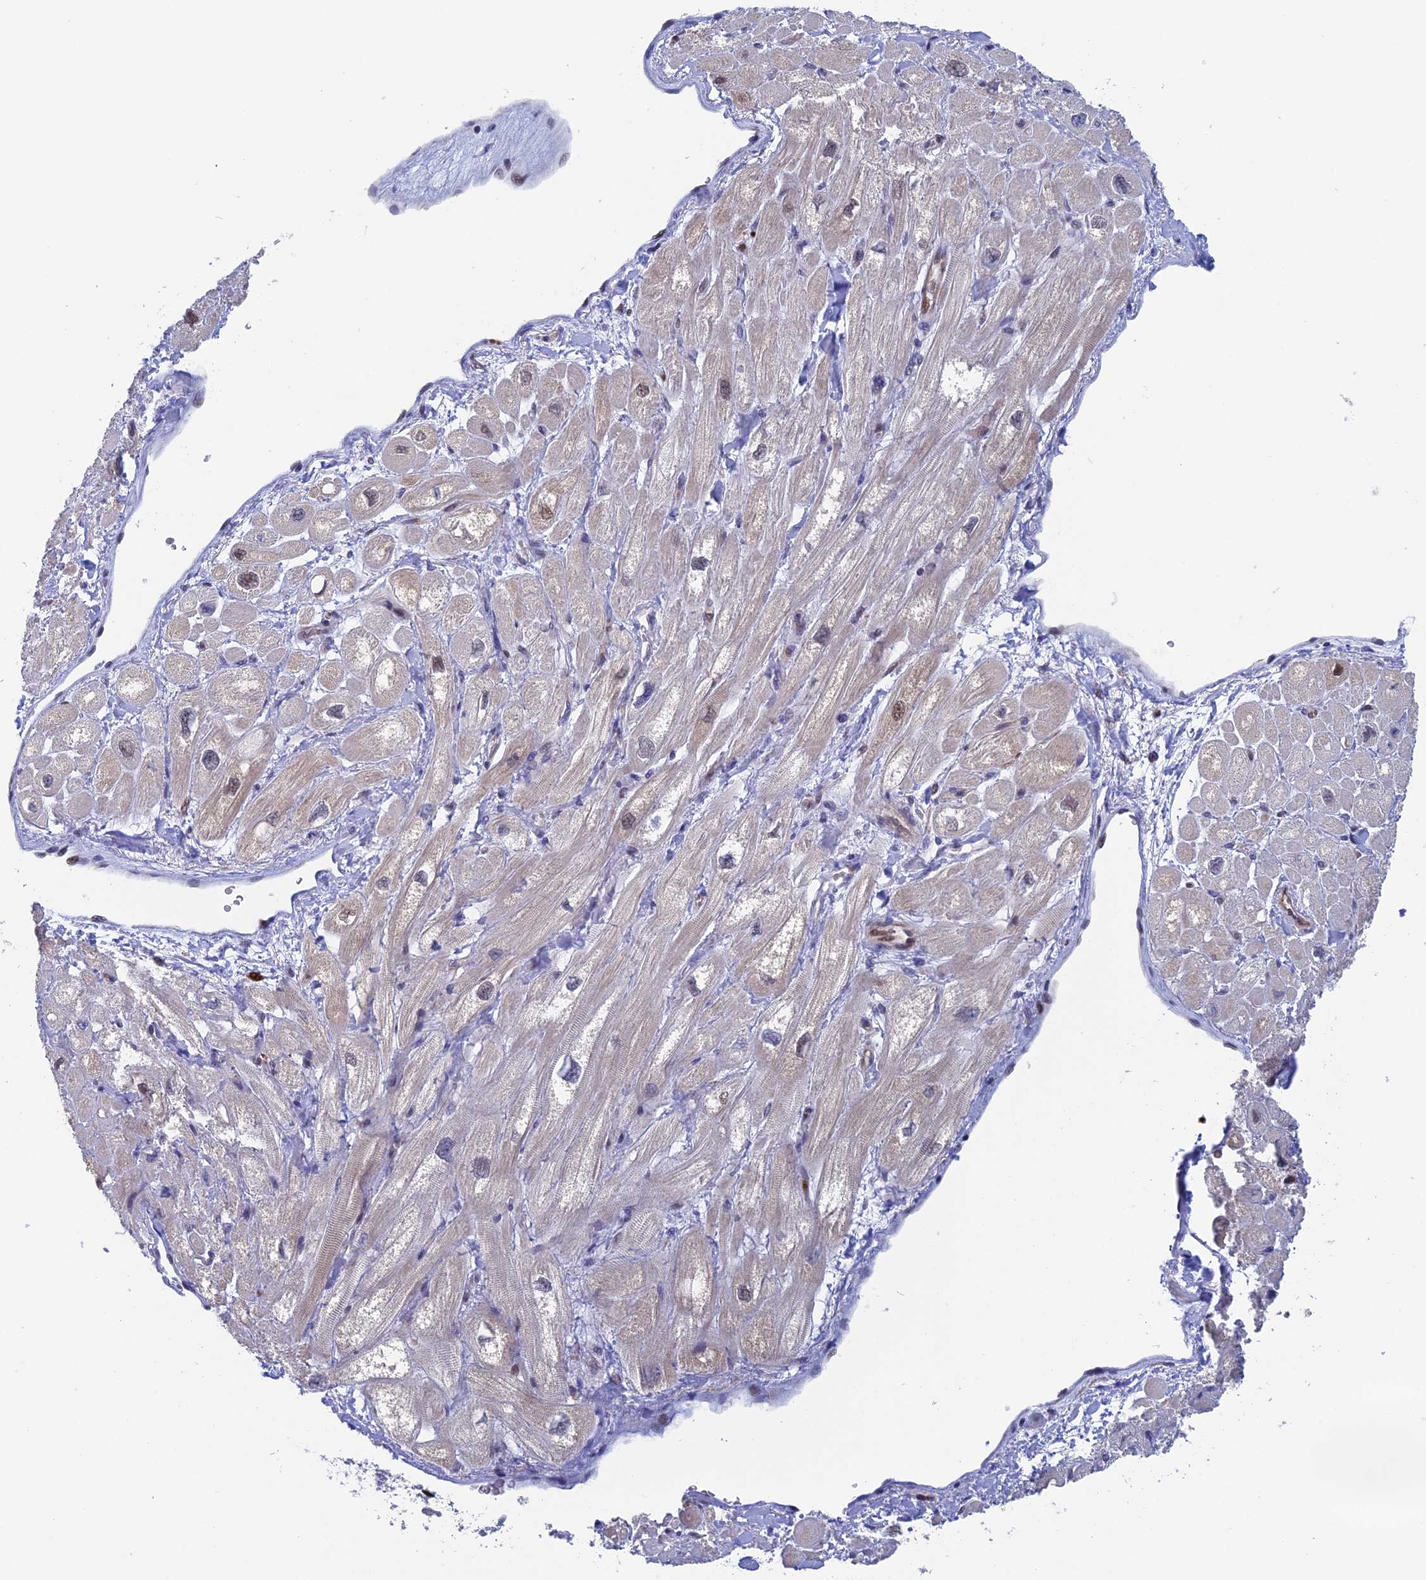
{"staining": {"intensity": "weak", "quantity": "<25%", "location": "nuclear"}, "tissue": "heart muscle", "cell_type": "Cardiomyocytes", "image_type": "normal", "snomed": [{"axis": "morphology", "description": "Normal tissue, NOS"}, {"axis": "topography", "description": "Heart"}], "caption": "High power microscopy histopathology image of an IHC photomicrograph of normal heart muscle, revealing no significant expression in cardiomyocytes.", "gene": "SLC26A1", "patient": {"sex": "male", "age": 65}}